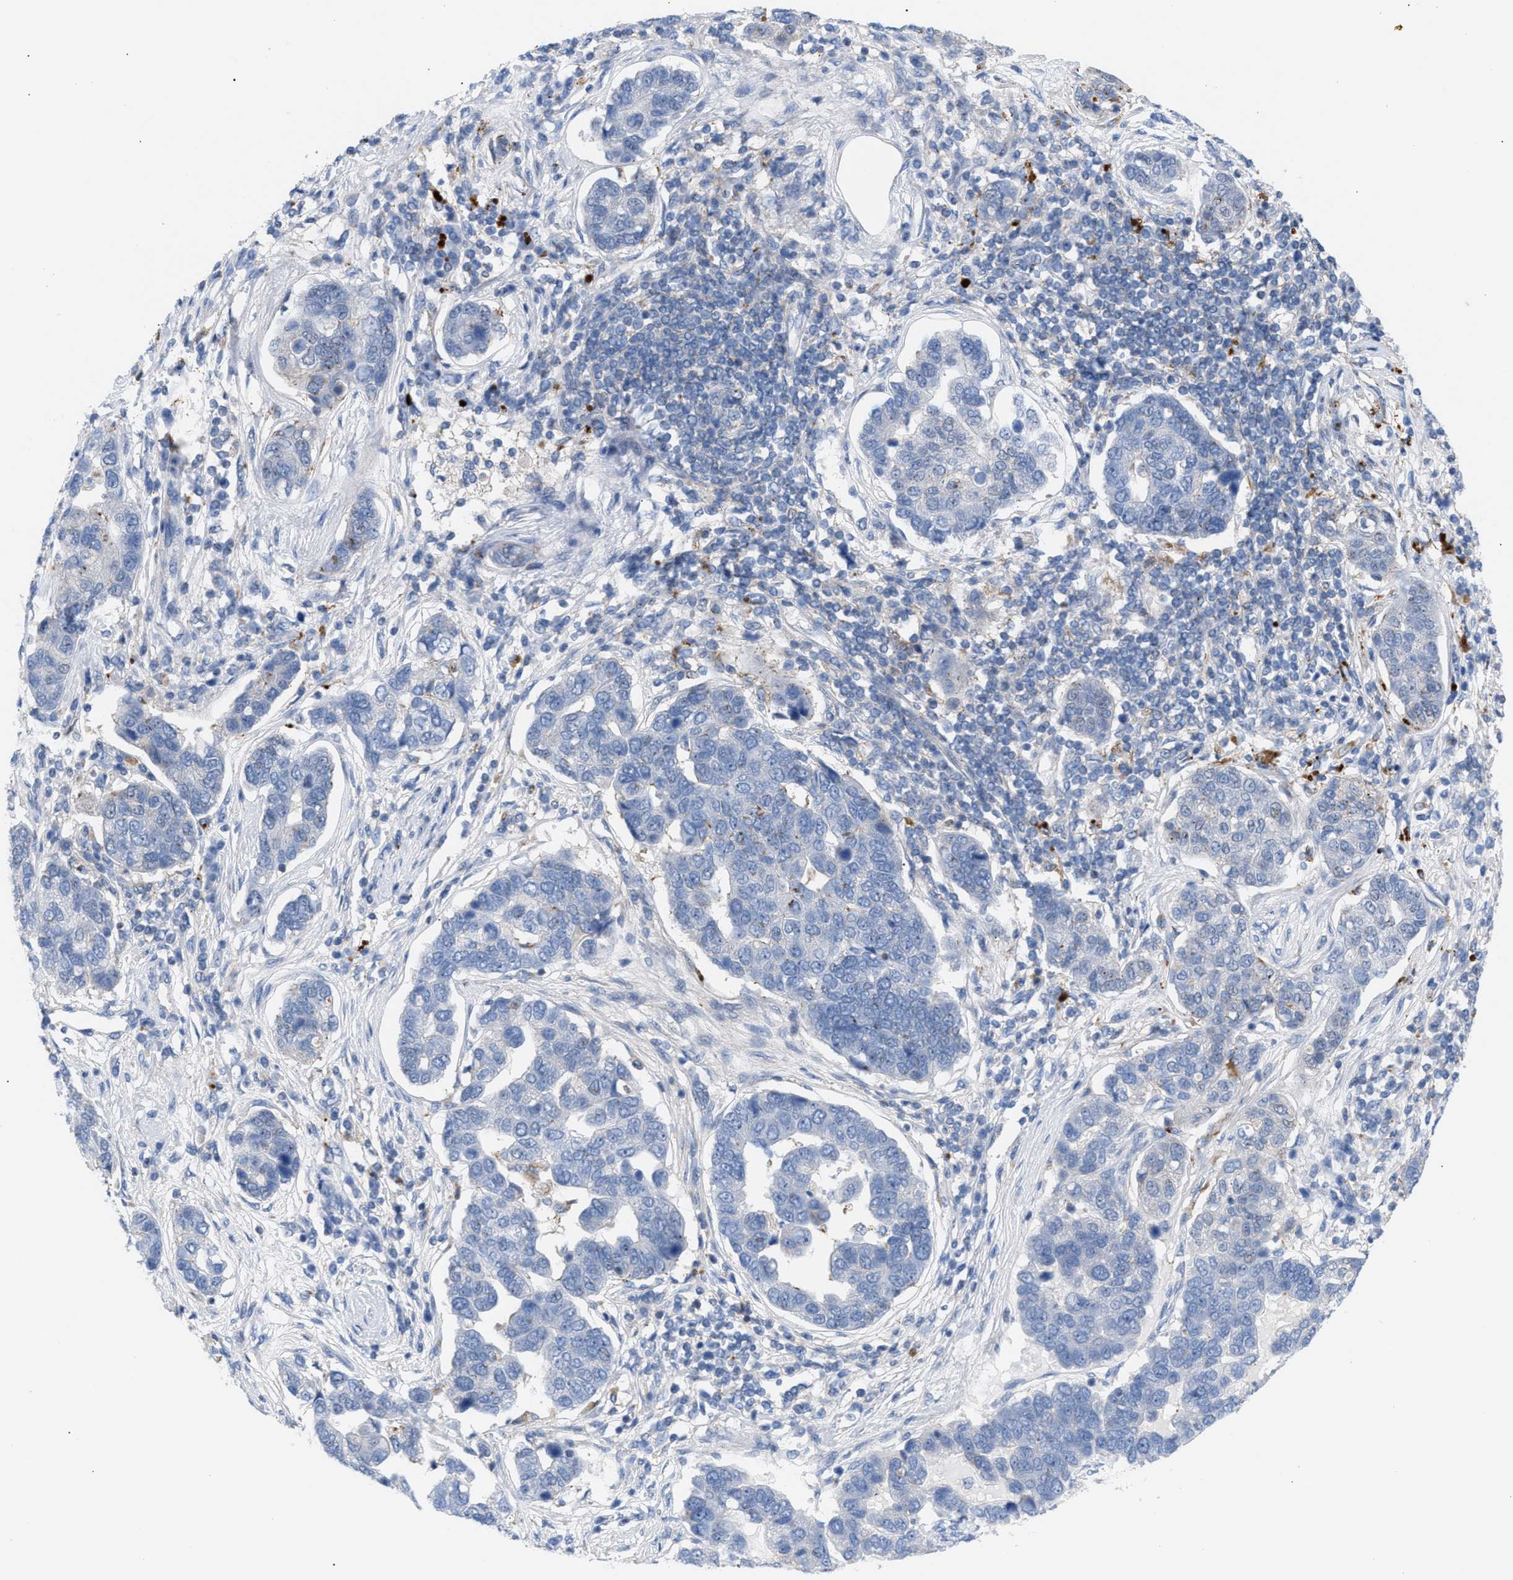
{"staining": {"intensity": "negative", "quantity": "none", "location": "none"}, "tissue": "pancreatic cancer", "cell_type": "Tumor cells", "image_type": "cancer", "snomed": [{"axis": "morphology", "description": "Adenocarcinoma, NOS"}, {"axis": "topography", "description": "Pancreas"}], "caption": "Immunohistochemistry (IHC) photomicrograph of human pancreatic adenocarcinoma stained for a protein (brown), which reveals no staining in tumor cells. Nuclei are stained in blue.", "gene": "MBTD1", "patient": {"sex": "female", "age": 61}}